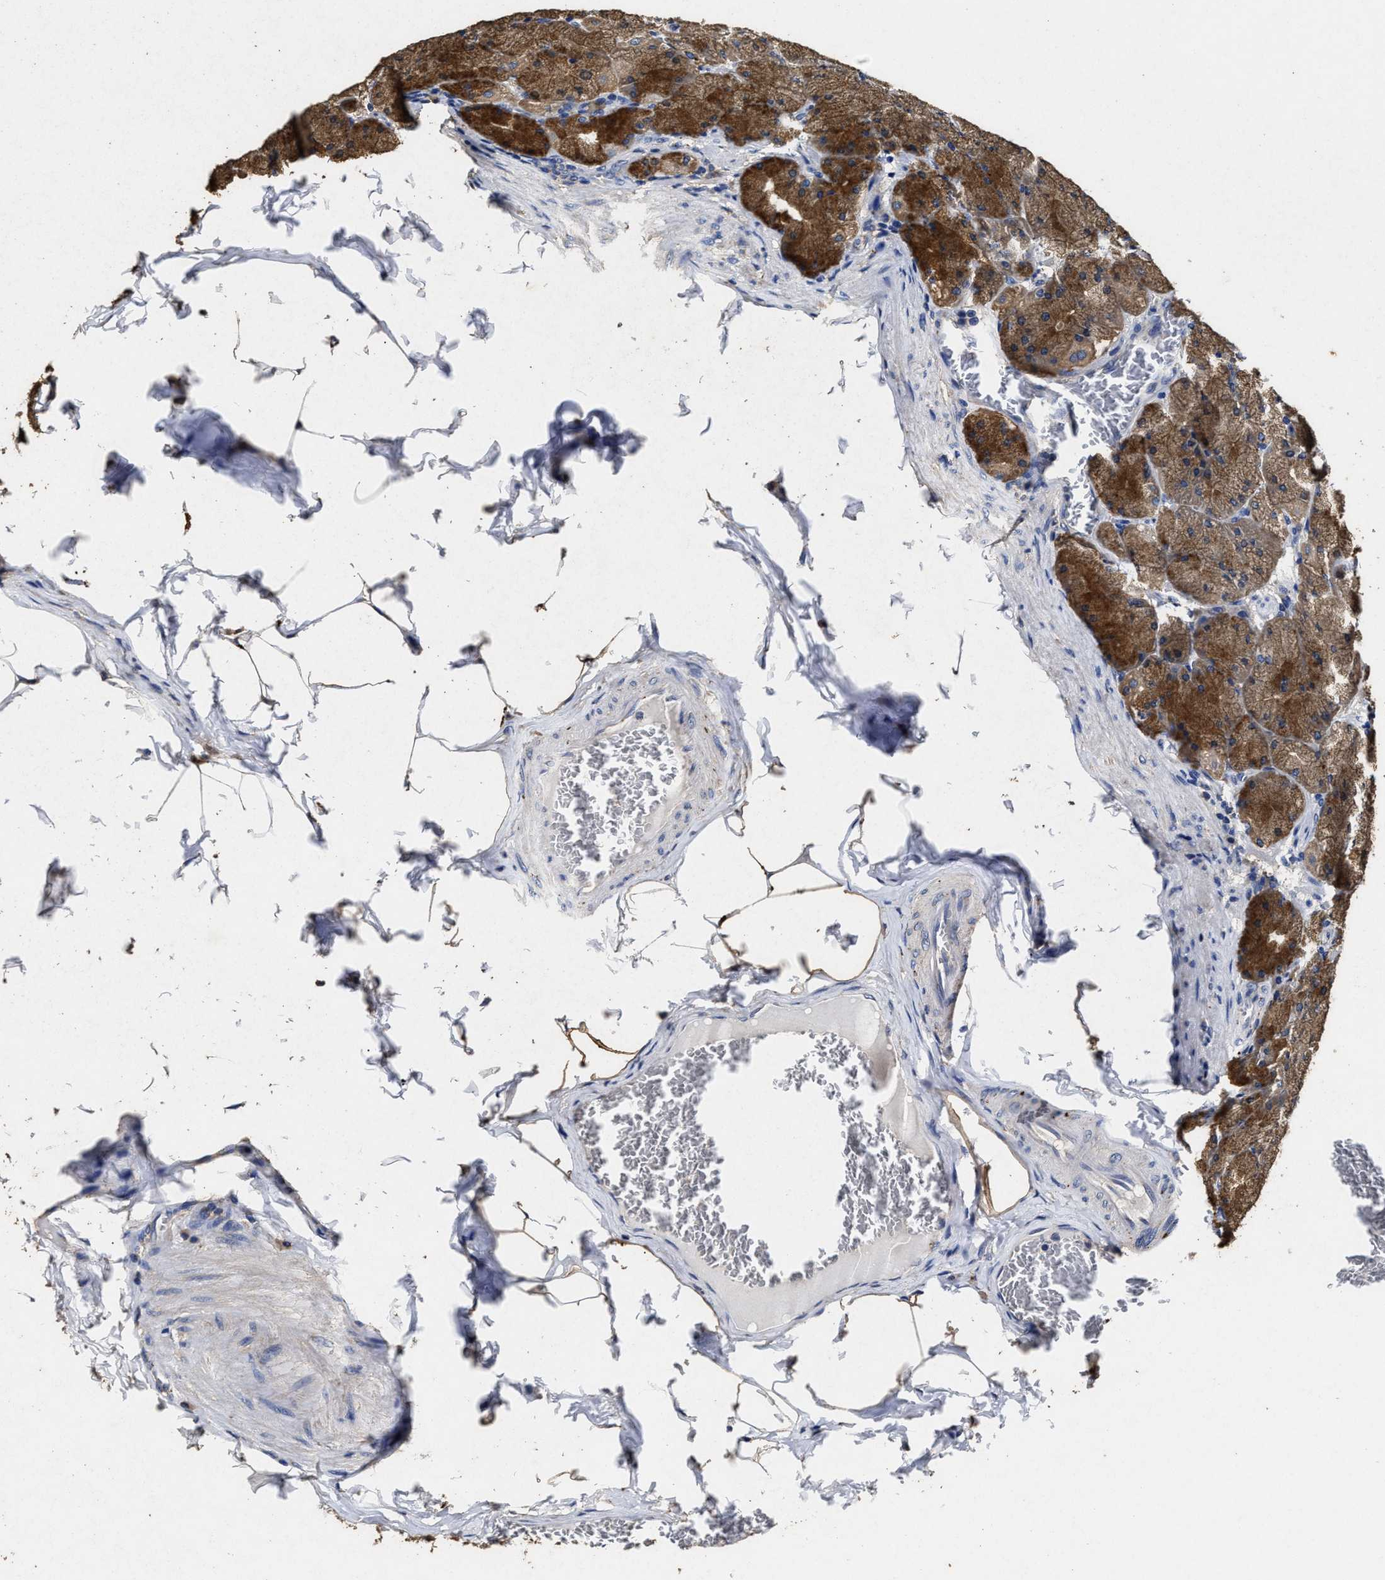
{"staining": {"intensity": "strong", "quantity": ">75%", "location": "cytoplasmic/membranous"}, "tissue": "stomach", "cell_type": "Glandular cells", "image_type": "normal", "snomed": [{"axis": "morphology", "description": "Normal tissue, NOS"}, {"axis": "topography", "description": "Stomach, upper"}], "caption": "High-magnification brightfield microscopy of benign stomach stained with DAB (3,3'-diaminobenzidine) (brown) and counterstained with hematoxylin (blue). glandular cells exhibit strong cytoplasmic/membranous positivity is present in approximately>75% of cells.", "gene": "PPM1K", "patient": {"sex": "female", "age": 56}}